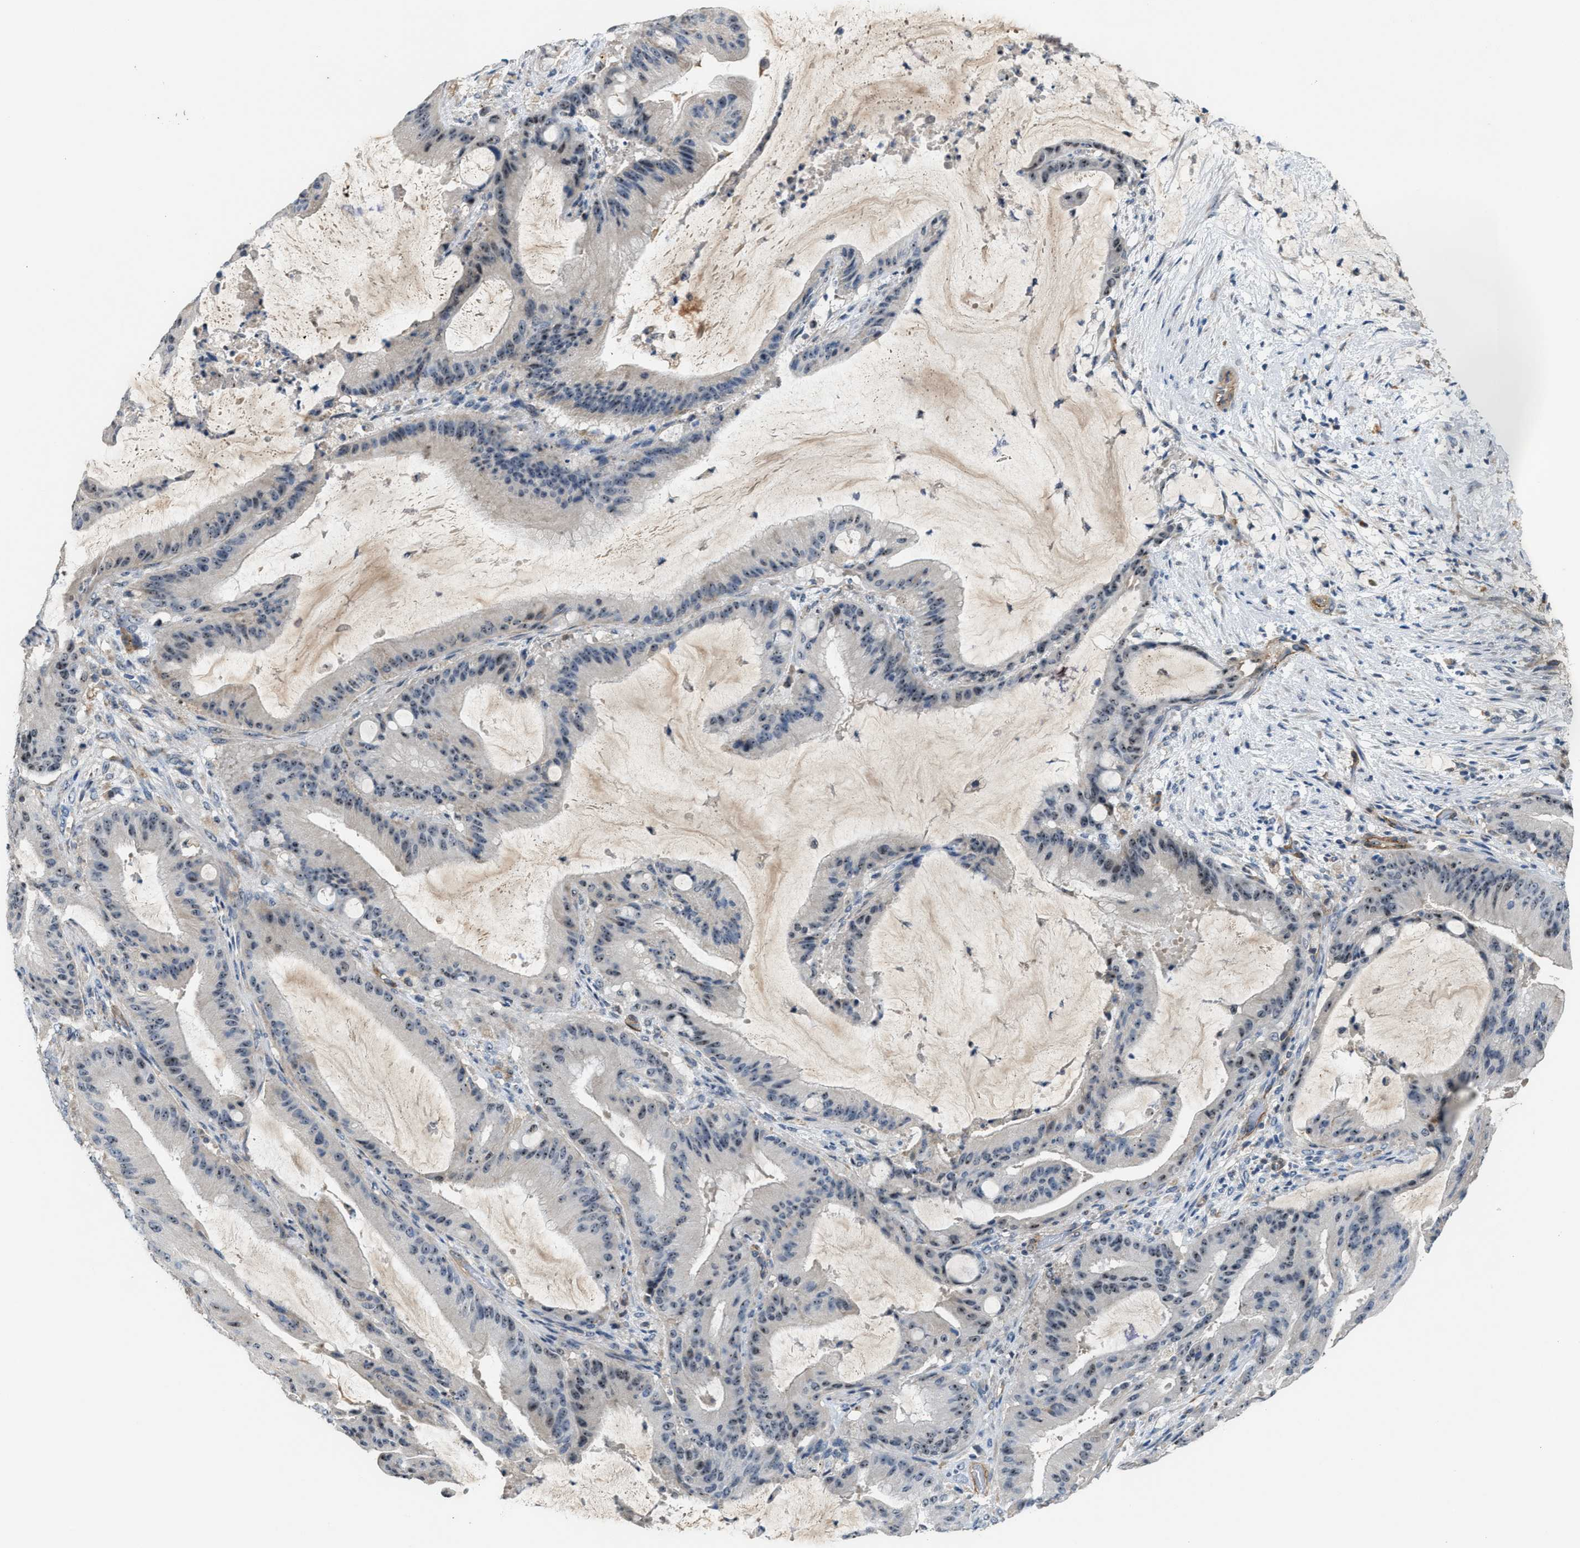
{"staining": {"intensity": "moderate", "quantity": ">75%", "location": "nuclear"}, "tissue": "liver cancer", "cell_type": "Tumor cells", "image_type": "cancer", "snomed": [{"axis": "morphology", "description": "Normal tissue, NOS"}, {"axis": "morphology", "description": "Cholangiocarcinoma"}, {"axis": "topography", "description": "Liver"}, {"axis": "topography", "description": "Peripheral nerve tissue"}], "caption": "Brown immunohistochemical staining in liver cancer reveals moderate nuclear staining in approximately >75% of tumor cells.", "gene": "ZNF783", "patient": {"sex": "female", "age": 73}}